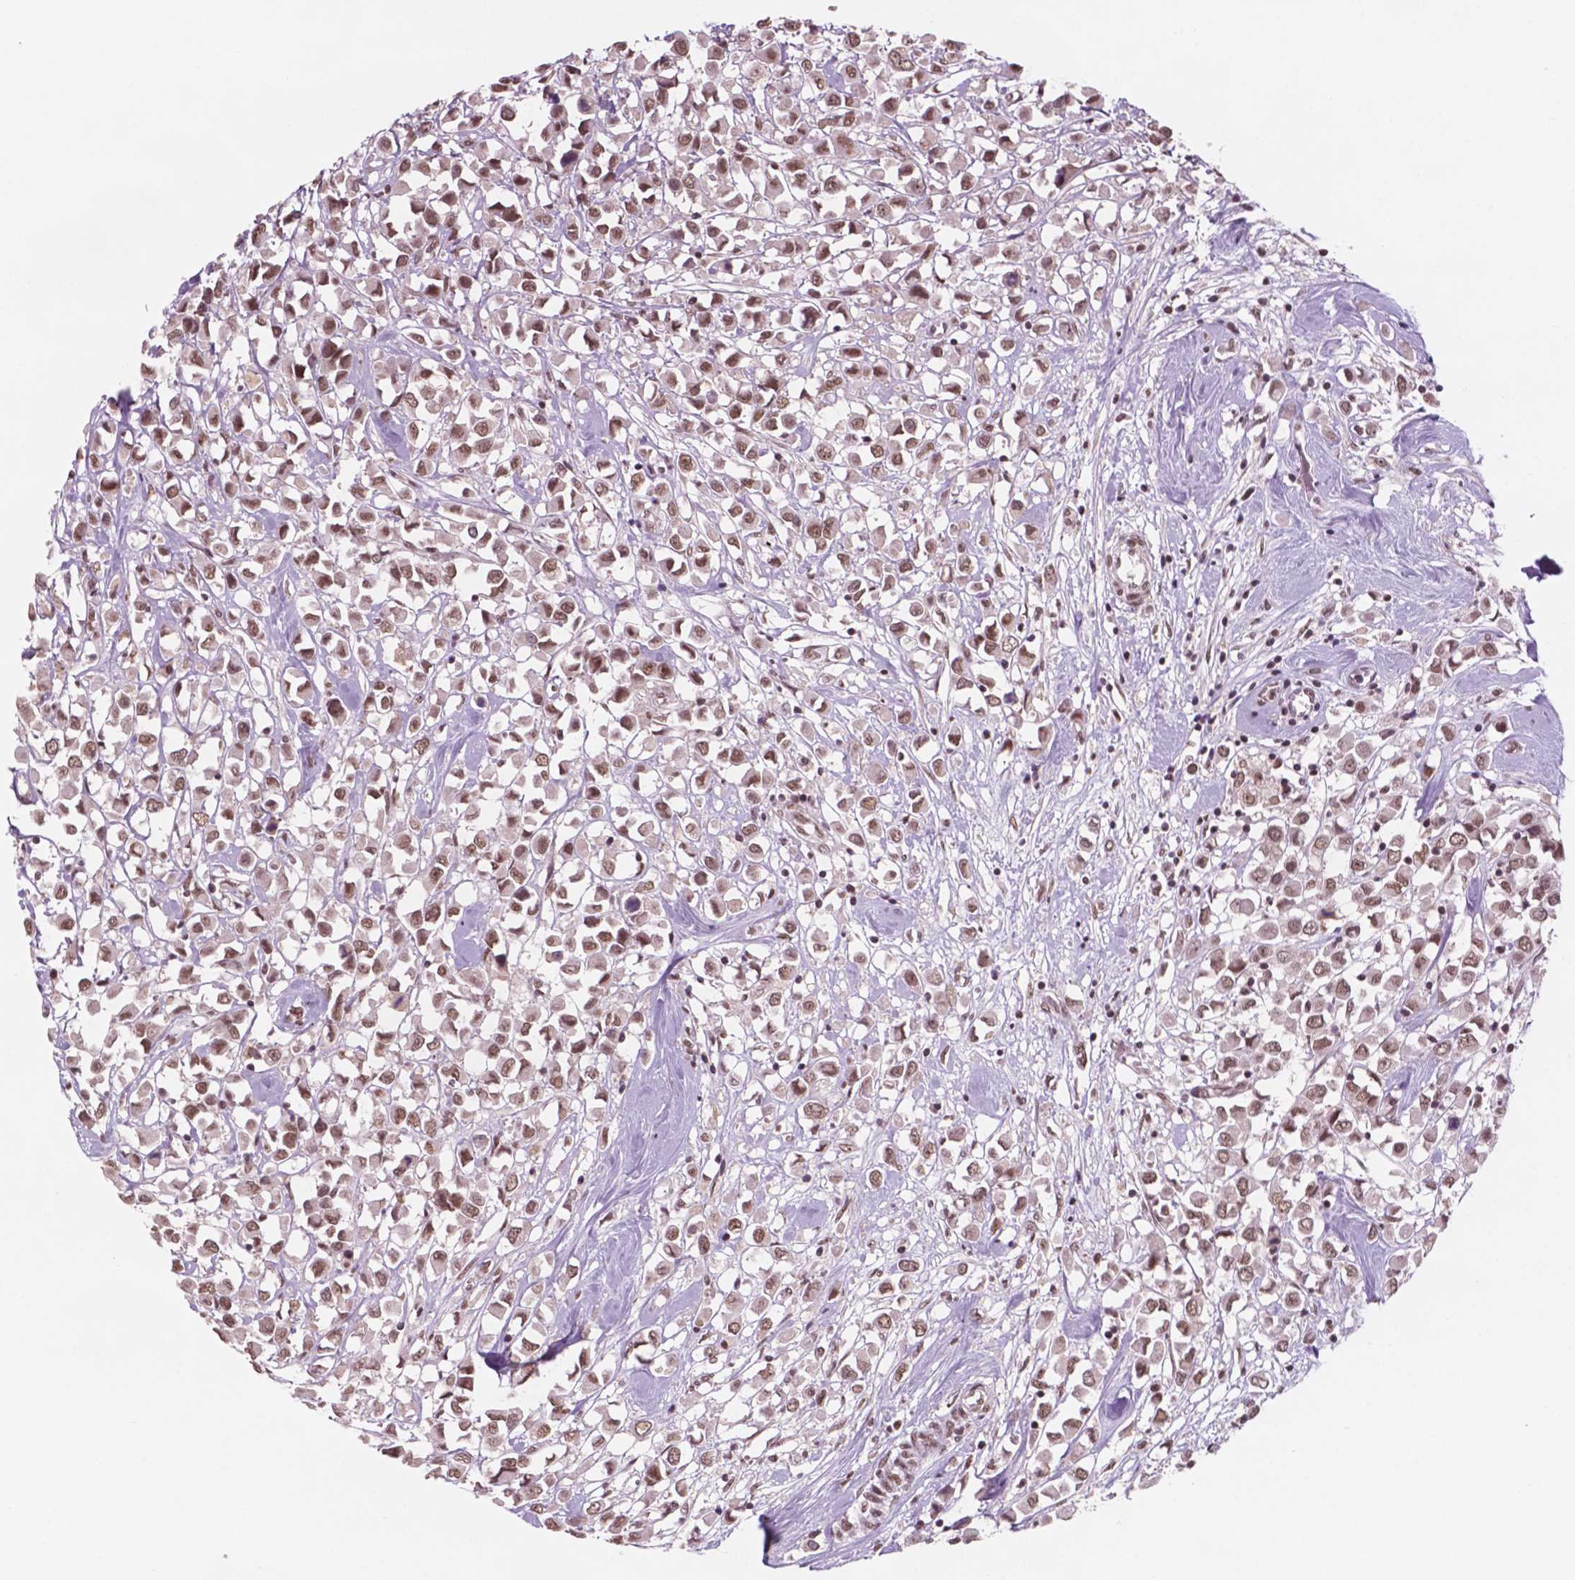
{"staining": {"intensity": "moderate", "quantity": ">75%", "location": "nuclear"}, "tissue": "breast cancer", "cell_type": "Tumor cells", "image_type": "cancer", "snomed": [{"axis": "morphology", "description": "Duct carcinoma"}, {"axis": "topography", "description": "Breast"}], "caption": "This micrograph reveals immunohistochemistry (IHC) staining of human breast cancer, with medium moderate nuclear staining in about >75% of tumor cells.", "gene": "POLR2E", "patient": {"sex": "female", "age": 61}}